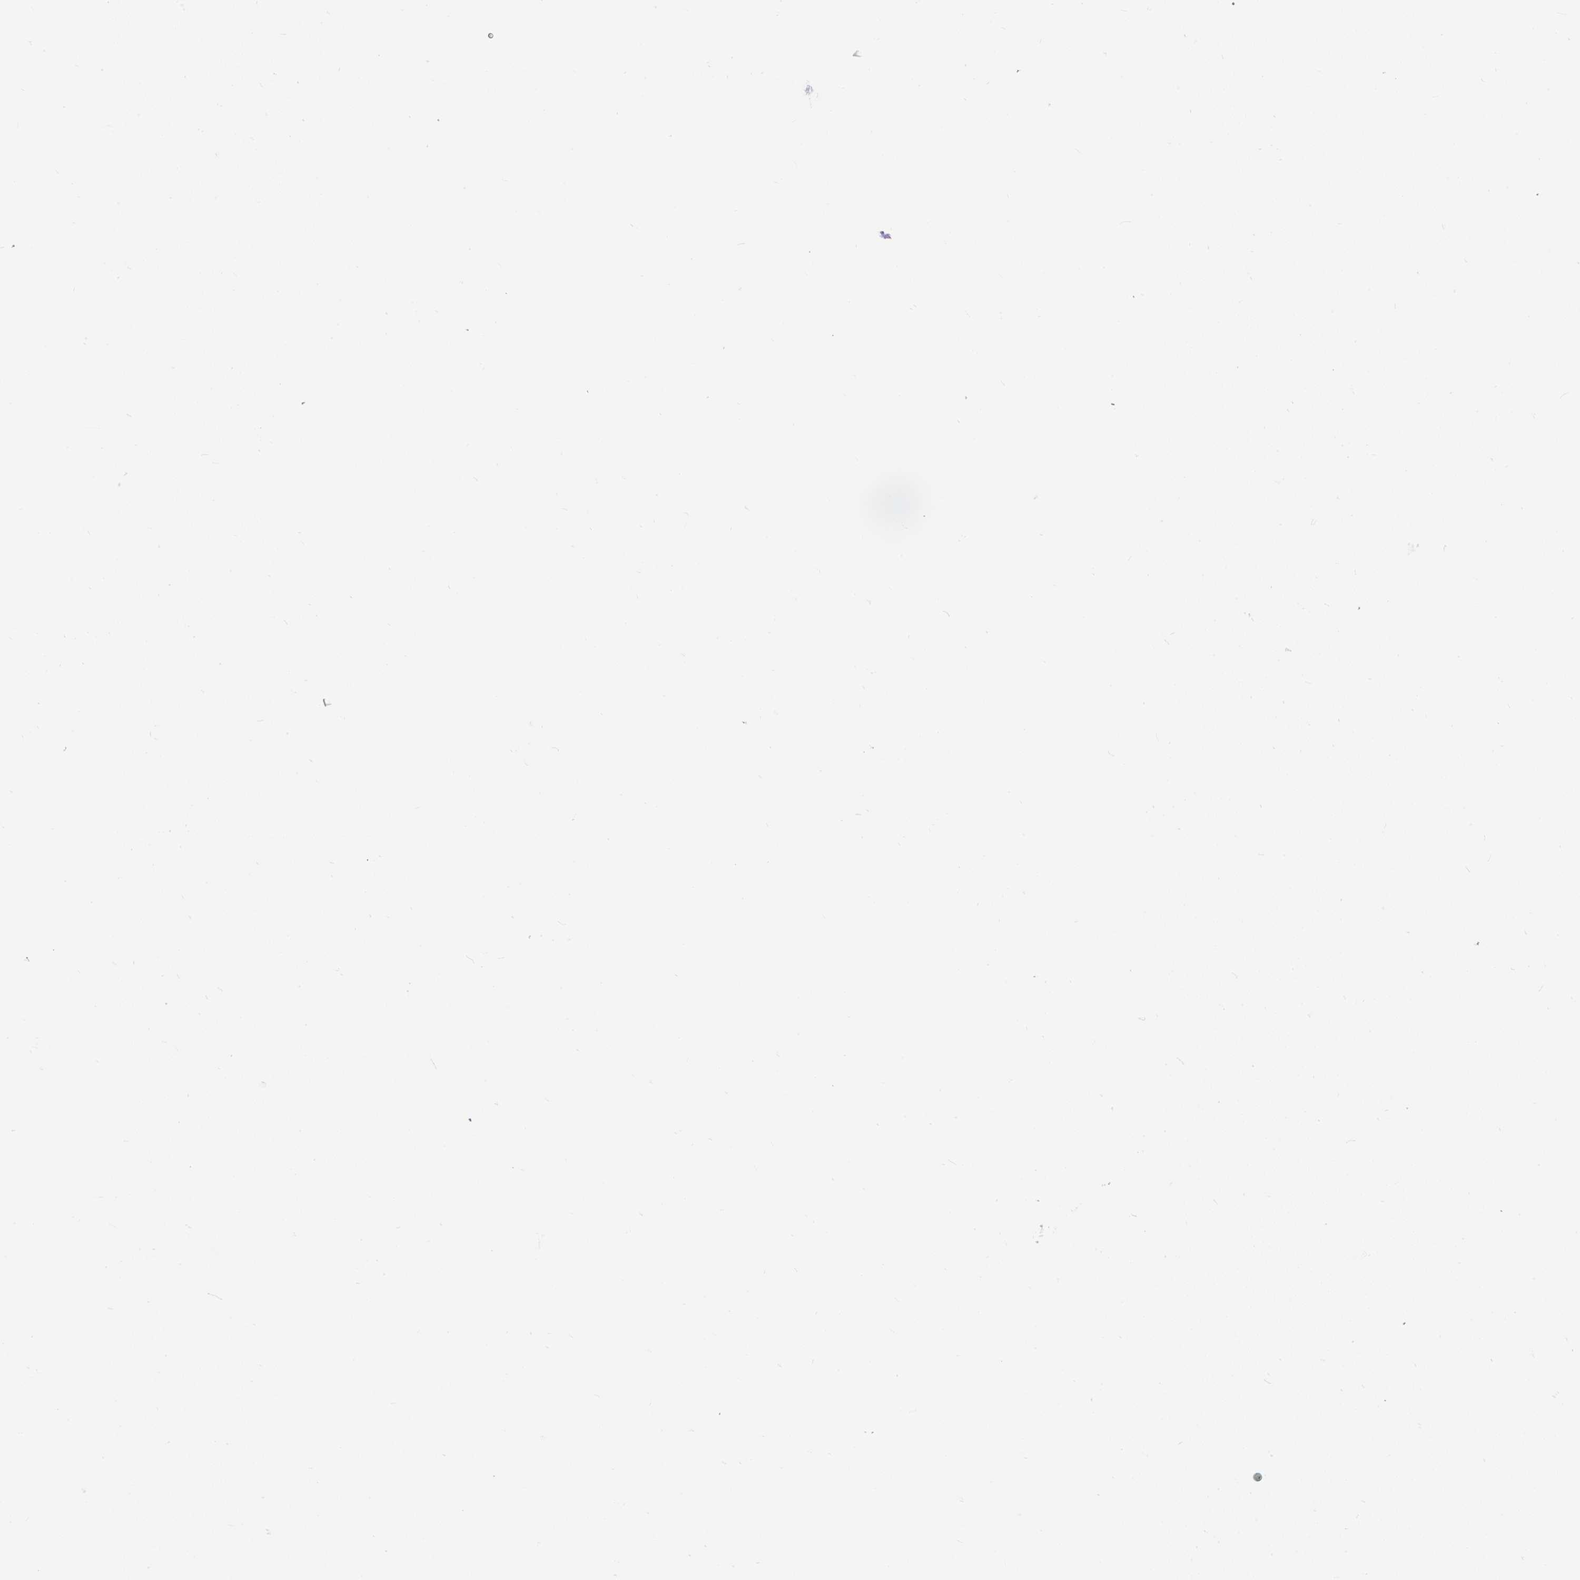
{"staining": {"intensity": "moderate", "quantity": "<25%", "location": "nuclear"}, "tissue": "pancreatic cancer", "cell_type": "Tumor cells", "image_type": "cancer", "snomed": [{"axis": "morphology", "description": "Adenocarcinoma, NOS"}, {"axis": "topography", "description": "Pancreas"}], "caption": "About <25% of tumor cells in pancreatic cancer show moderate nuclear protein expression as visualized by brown immunohistochemical staining.", "gene": "RACGAP1", "patient": {"sex": "female", "age": 77}}